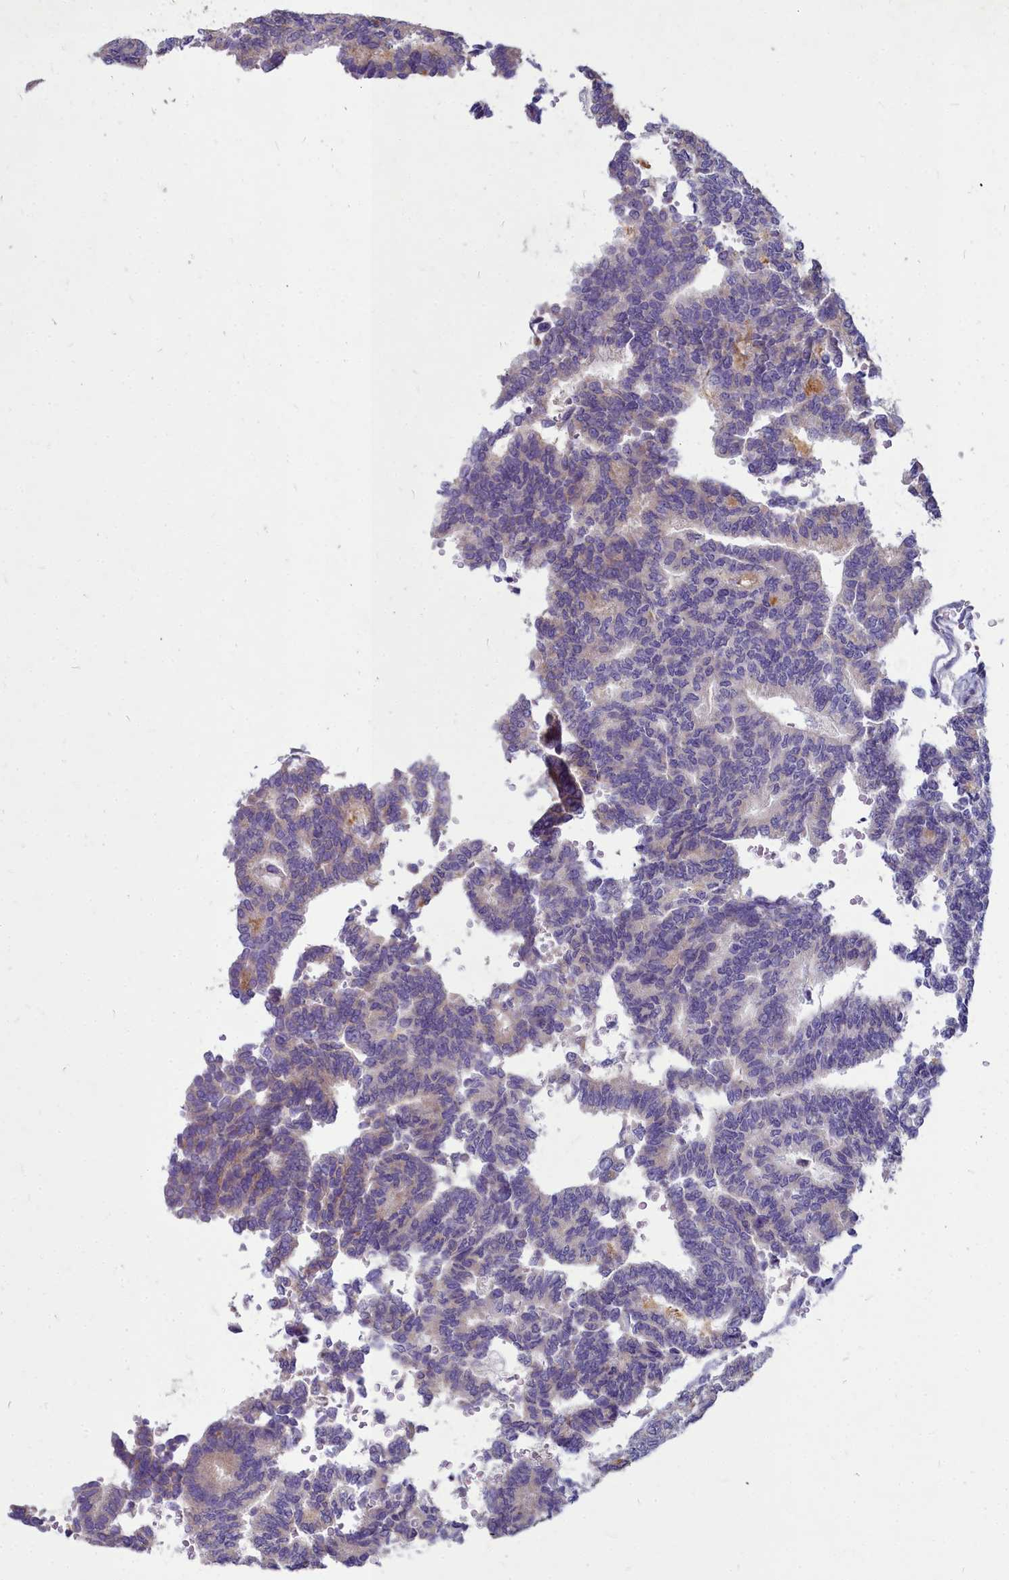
{"staining": {"intensity": "weak", "quantity": "<25%", "location": "cytoplasmic/membranous"}, "tissue": "thyroid cancer", "cell_type": "Tumor cells", "image_type": "cancer", "snomed": [{"axis": "morphology", "description": "Papillary adenocarcinoma, NOS"}, {"axis": "topography", "description": "Thyroid gland"}], "caption": "Image shows no significant protein expression in tumor cells of papillary adenocarcinoma (thyroid).", "gene": "SMPD4", "patient": {"sex": "female", "age": 35}}